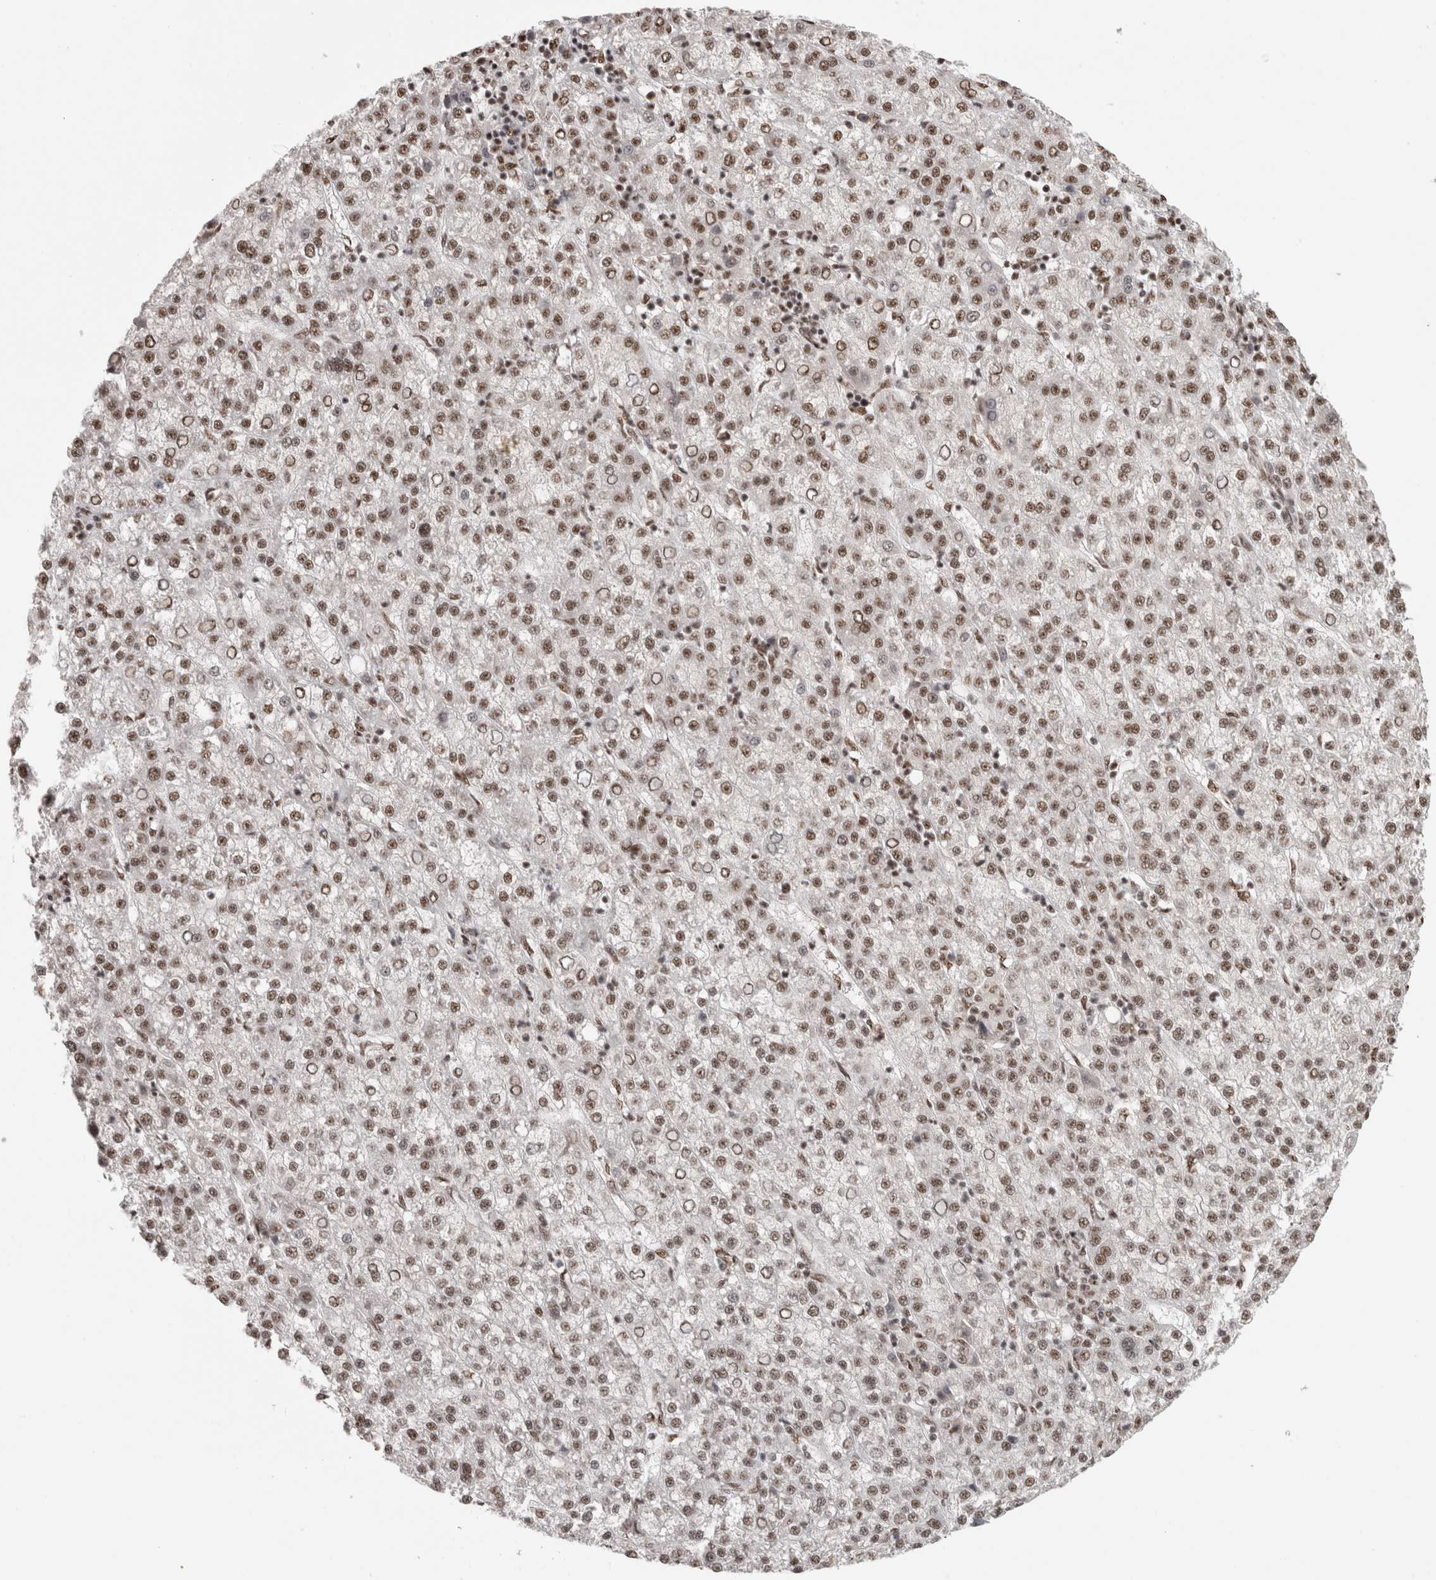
{"staining": {"intensity": "weak", "quantity": ">75%", "location": "nuclear"}, "tissue": "liver cancer", "cell_type": "Tumor cells", "image_type": "cancer", "snomed": [{"axis": "morphology", "description": "Carcinoma, Hepatocellular, NOS"}, {"axis": "topography", "description": "Liver"}], "caption": "Tumor cells reveal weak nuclear staining in about >75% of cells in hepatocellular carcinoma (liver). (DAB (3,3'-diaminobenzidine) IHC, brown staining for protein, blue staining for nuclei).", "gene": "EBNA1BP2", "patient": {"sex": "female", "age": 58}}